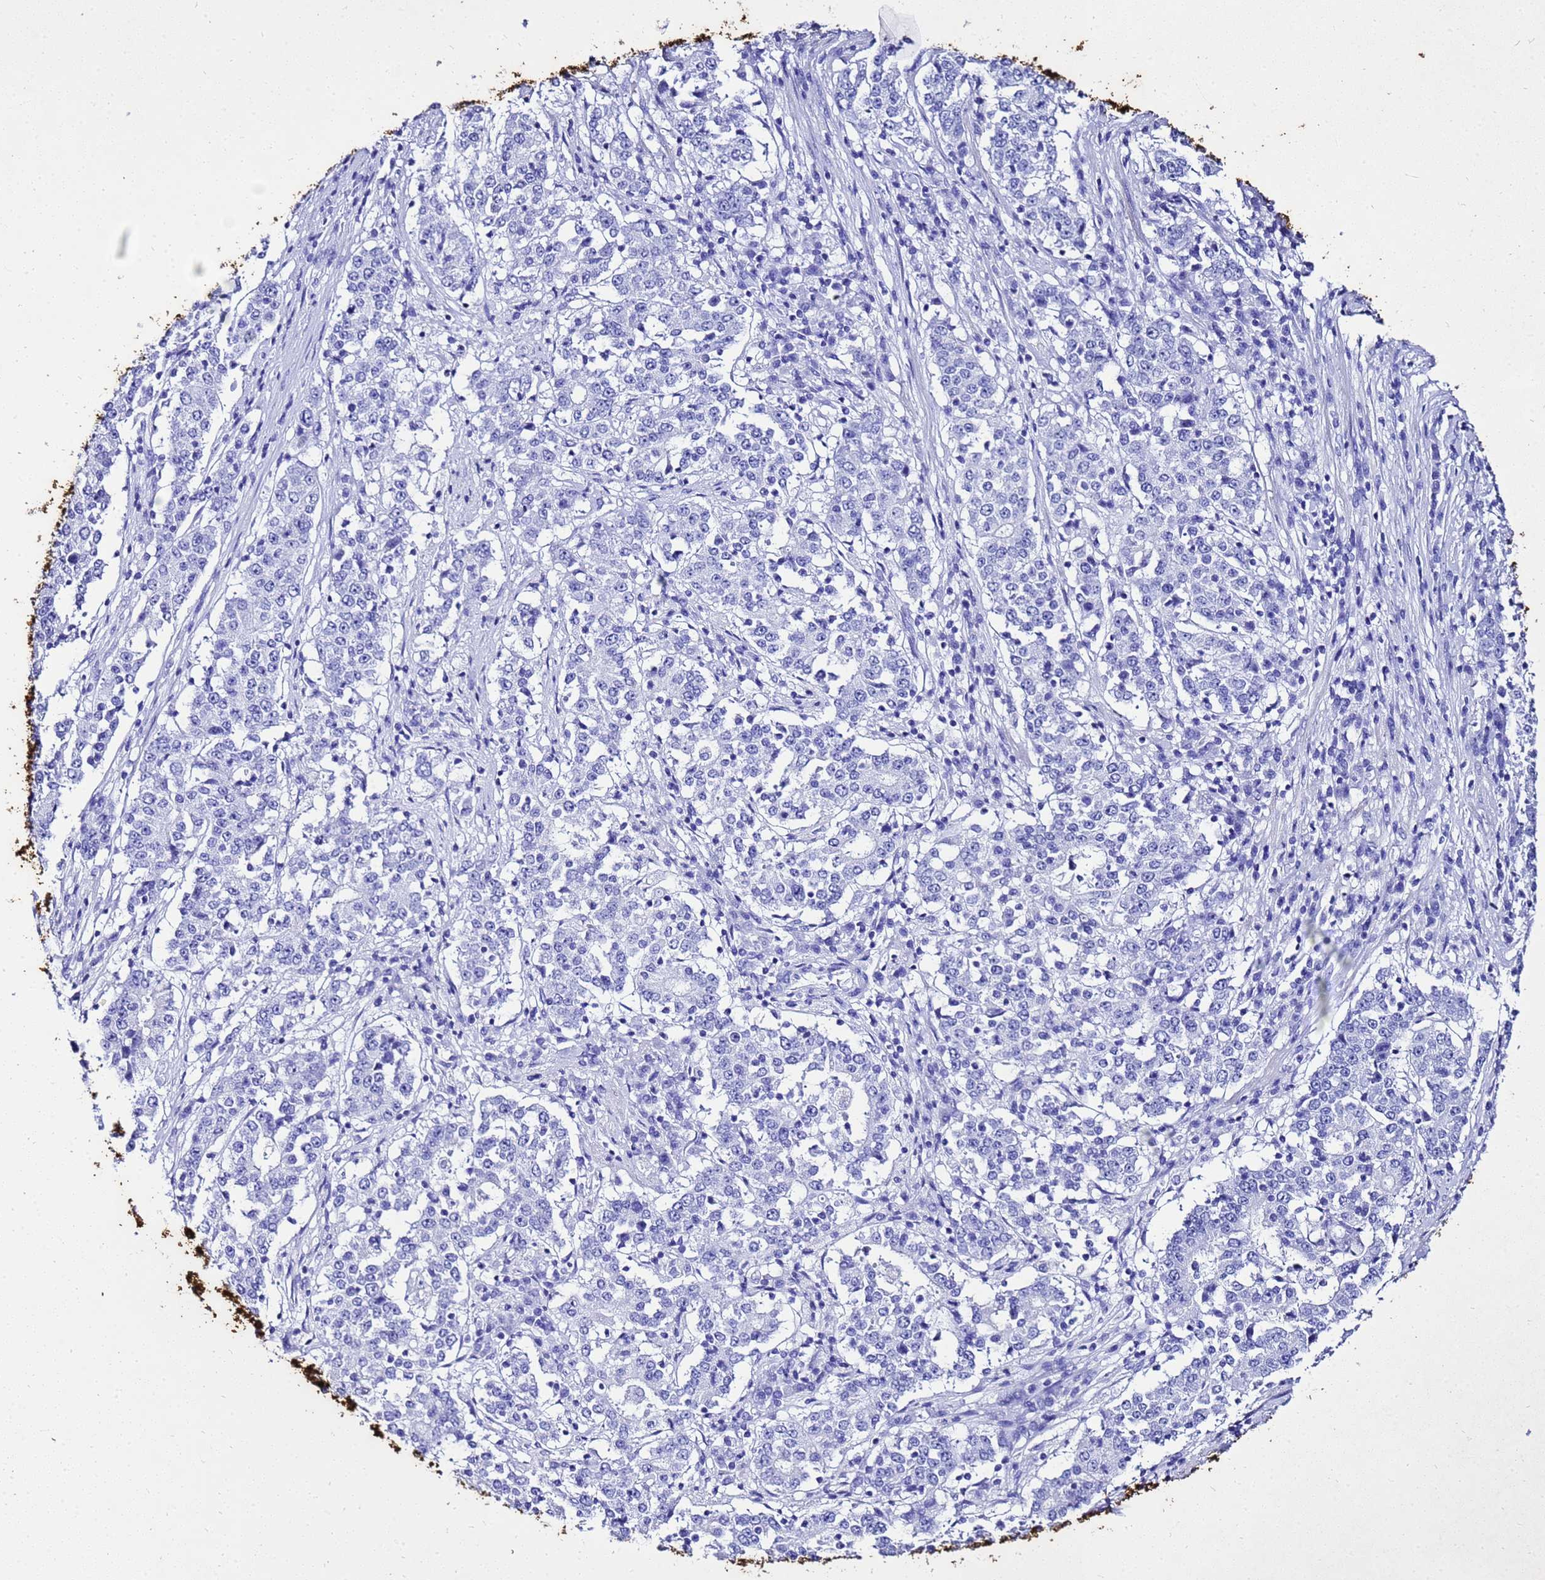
{"staining": {"intensity": "negative", "quantity": "none", "location": "none"}, "tissue": "stomach cancer", "cell_type": "Tumor cells", "image_type": "cancer", "snomed": [{"axis": "morphology", "description": "Adenocarcinoma, NOS"}, {"axis": "topography", "description": "Stomach"}], "caption": "Human stomach adenocarcinoma stained for a protein using immunohistochemistry shows no positivity in tumor cells.", "gene": "LIPF", "patient": {"sex": "male", "age": 59}}